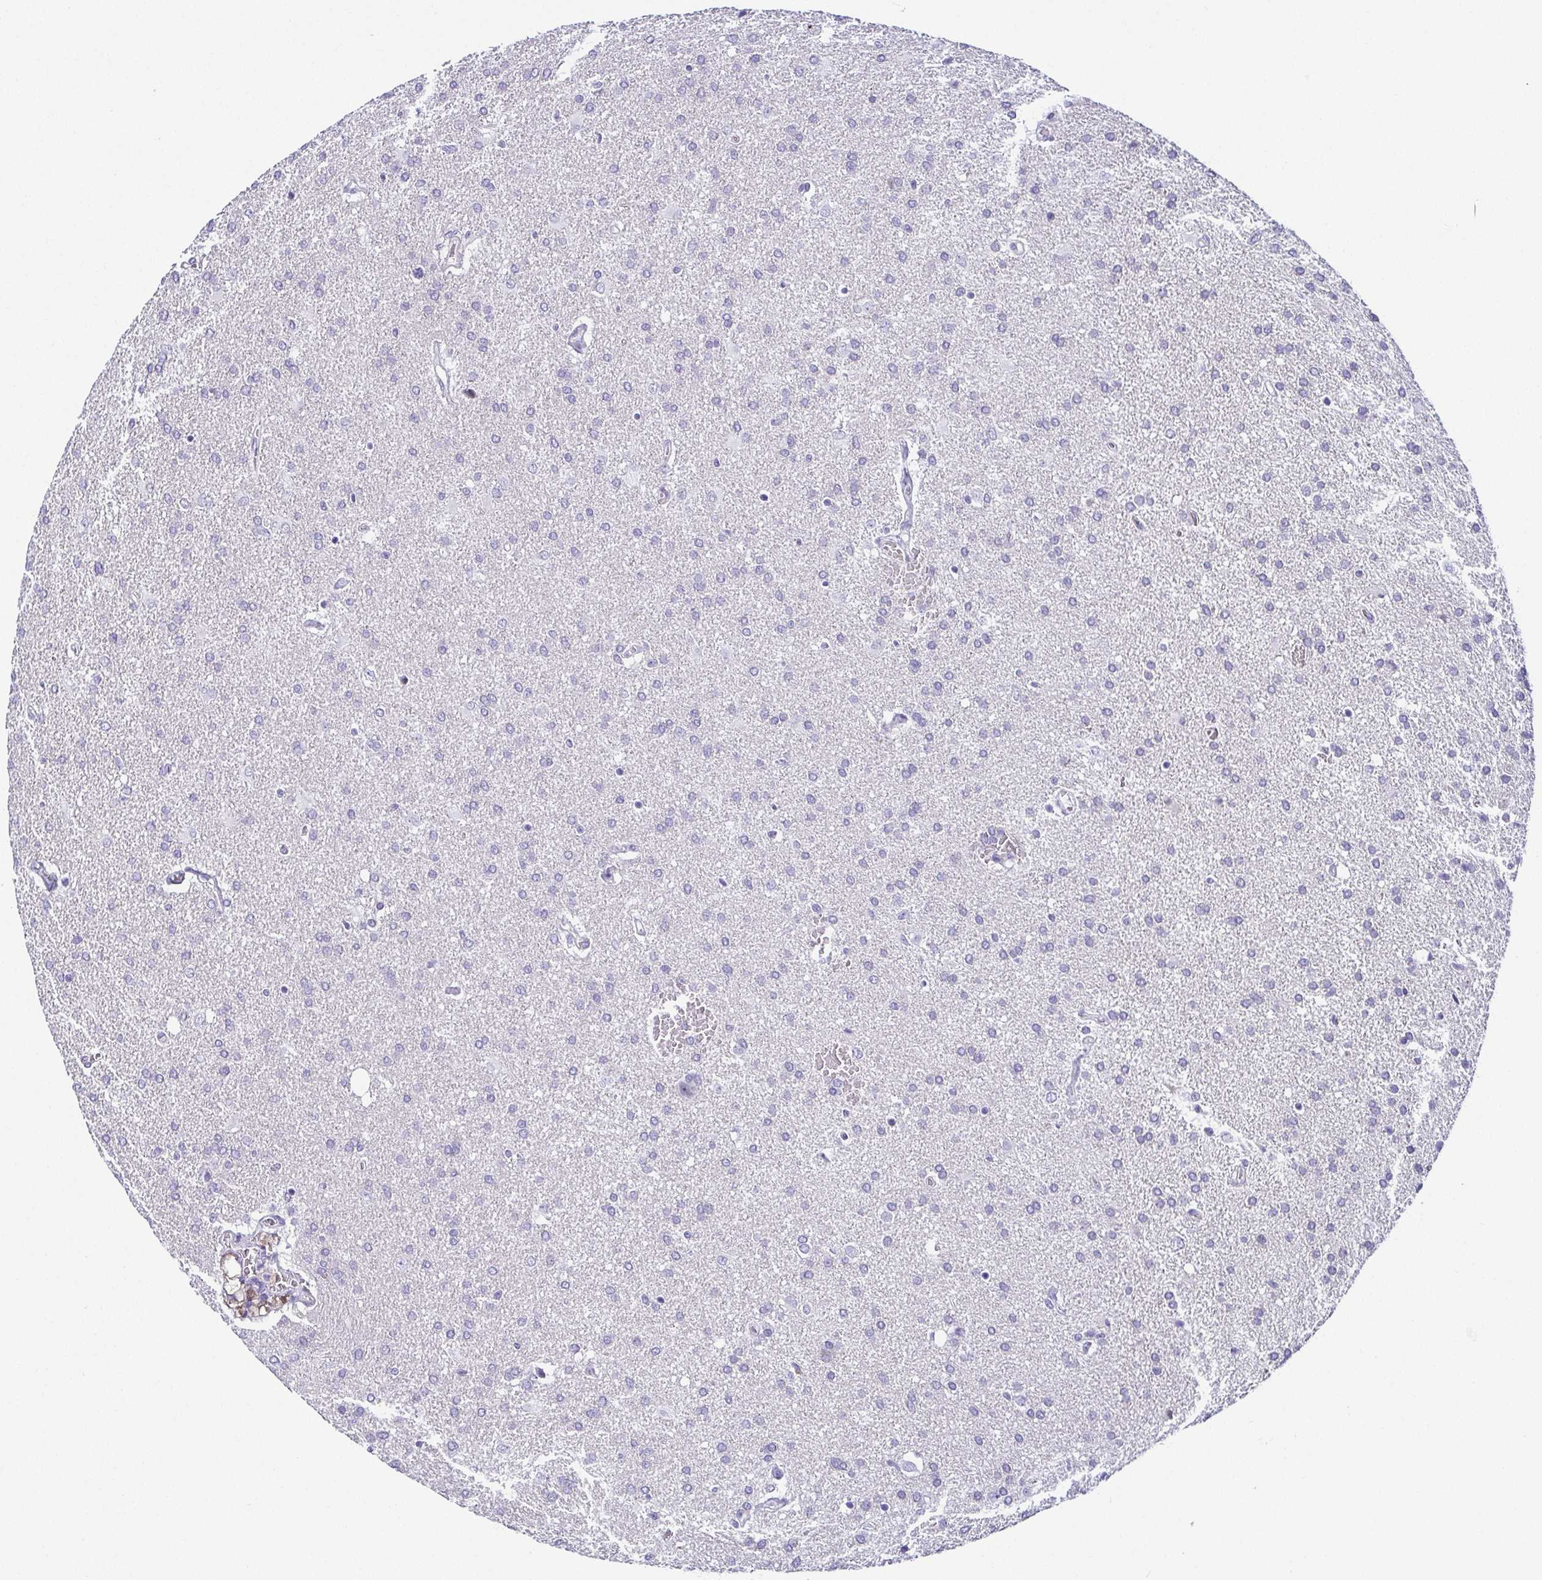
{"staining": {"intensity": "negative", "quantity": "none", "location": "none"}, "tissue": "glioma", "cell_type": "Tumor cells", "image_type": "cancer", "snomed": [{"axis": "morphology", "description": "Glioma, malignant, High grade"}, {"axis": "topography", "description": "Brain"}], "caption": "Photomicrograph shows no significant protein staining in tumor cells of glioma.", "gene": "FAM162B", "patient": {"sex": "male", "age": 68}}